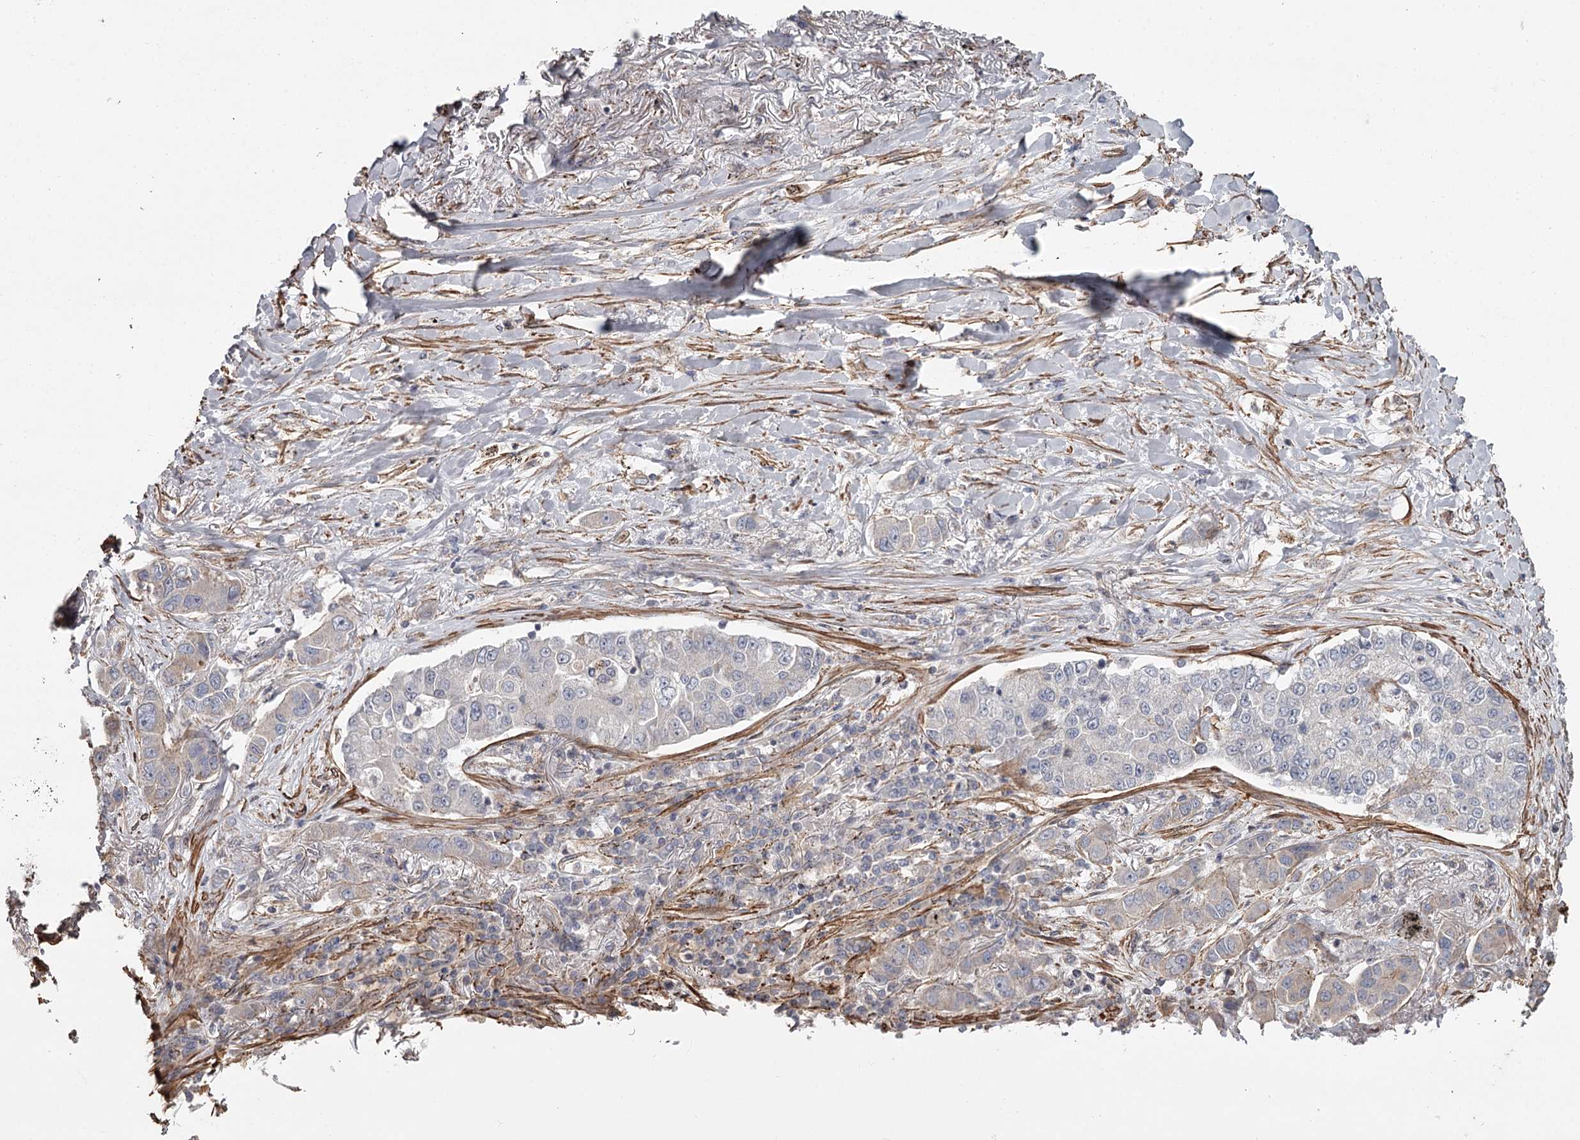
{"staining": {"intensity": "negative", "quantity": "none", "location": "none"}, "tissue": "lung cancer", "cell_type": "Tumor cells", "image_type": "cancer", "snomed": [{"axis": "morphology", "description": "Adenocarcinoma, NOS"}, {"axis": "topography", "description": "Lung"}], "caption": "An immunohistochemistry histopathology image of lung cancer (adenocarcinoma) is shown. There is no staining in tumor cells of lung cancer (adenocarcinoma).", "gene": "DHRS9", "patient": {"sex": "male", "age": 49}}